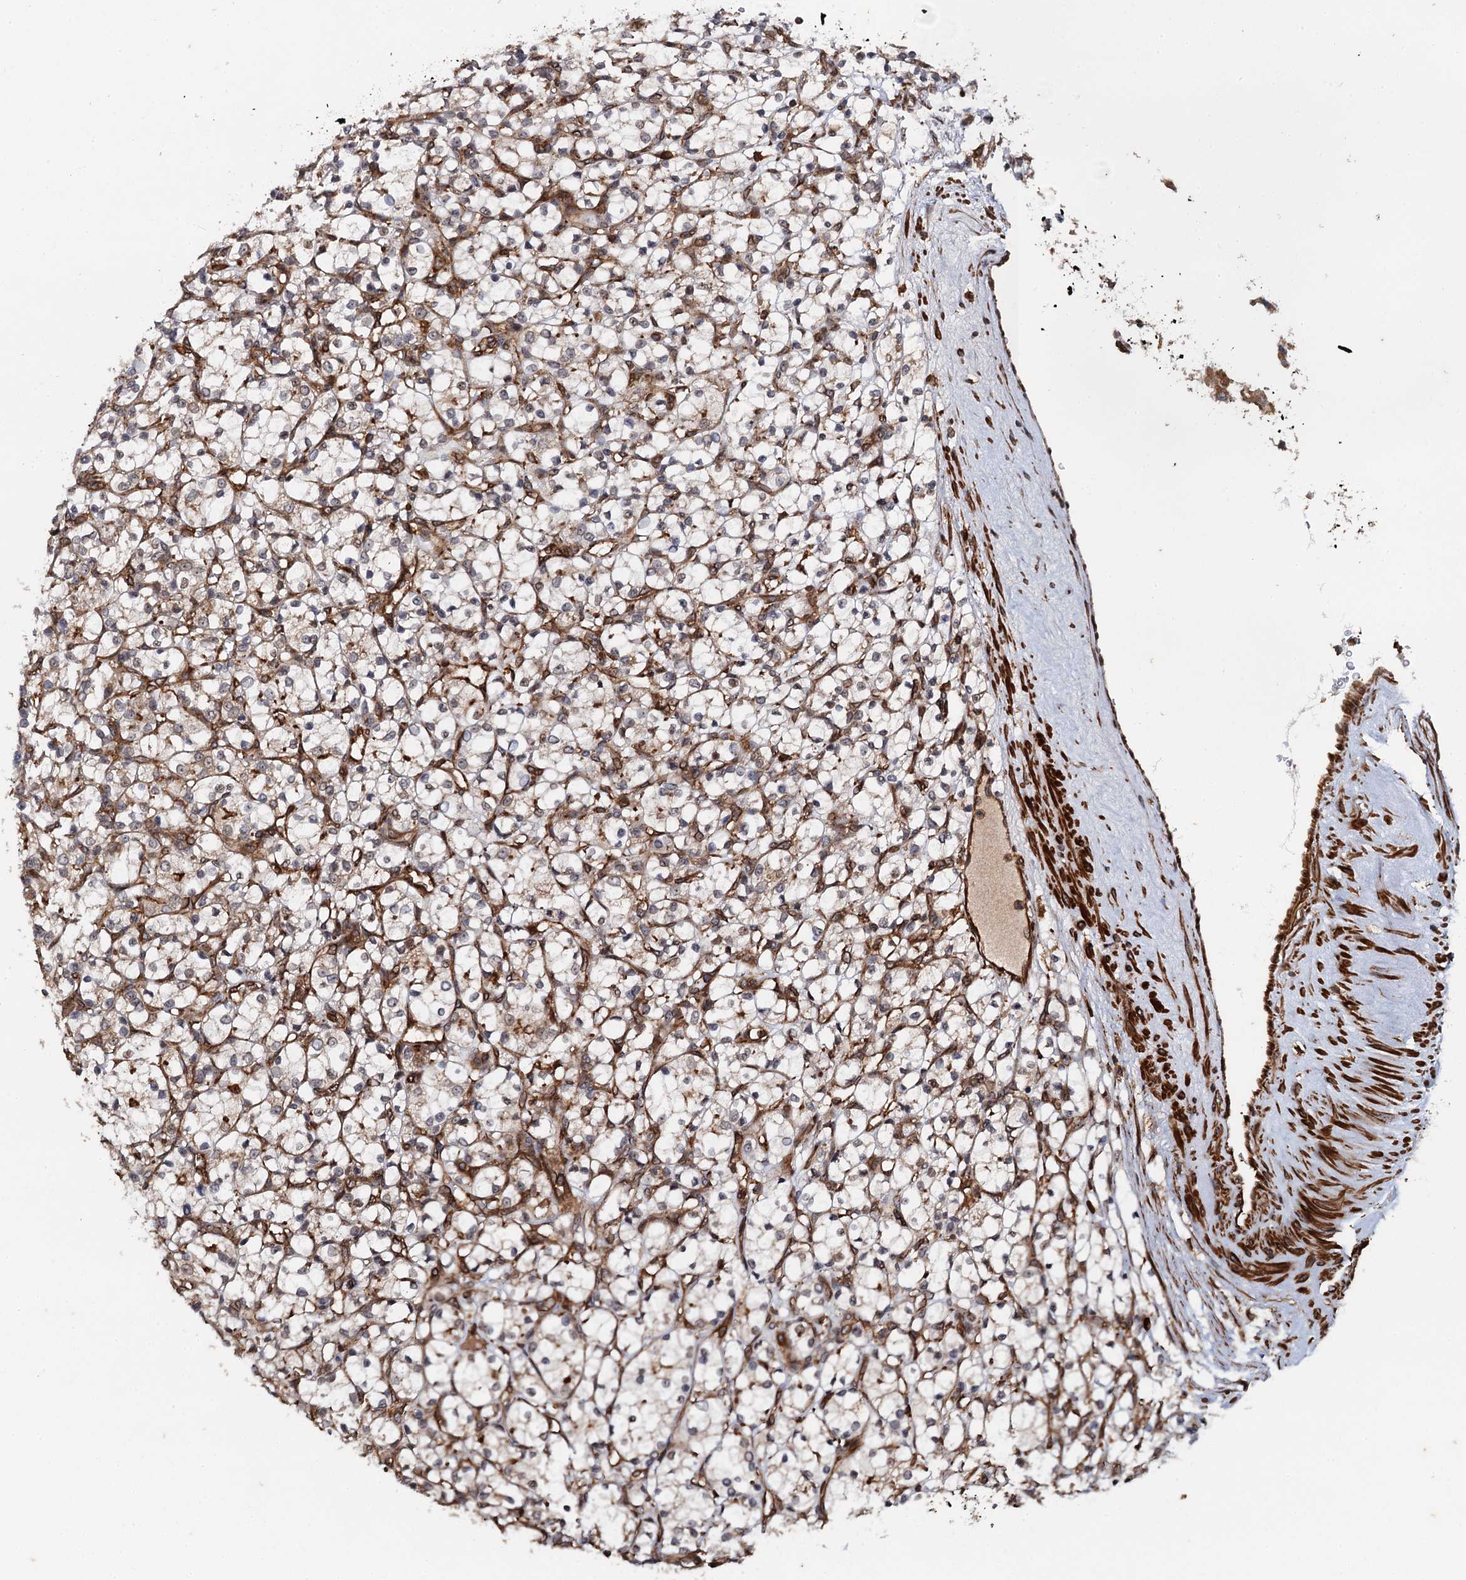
{"staining": {"intensity": "weak", "quantity": "25%-75%", "location": "cytoplasmic/membranous"}, "tissue": "renal cancer", "cell_type": "Tumor cells", "image_type": "cancer", "snomed": [{"axis": "morphology", "description": "Adenocarcinoma, NOS"}, {"axis": "topography", "description": "Kidney"}], "caption": "A low amount of weak cytoplasmic/membranous expression is seen in approximately 25%-75% of tumor cells in adenocarcinoma (renal) tissue. Using DAB (3,3'-diaminobenzidine) (brown) and hematoxylin (blue) stains, captured at high magnification using brightfield microscopy.", "gene": "BORA", "patient": {"sex": "female", "age": 69}}